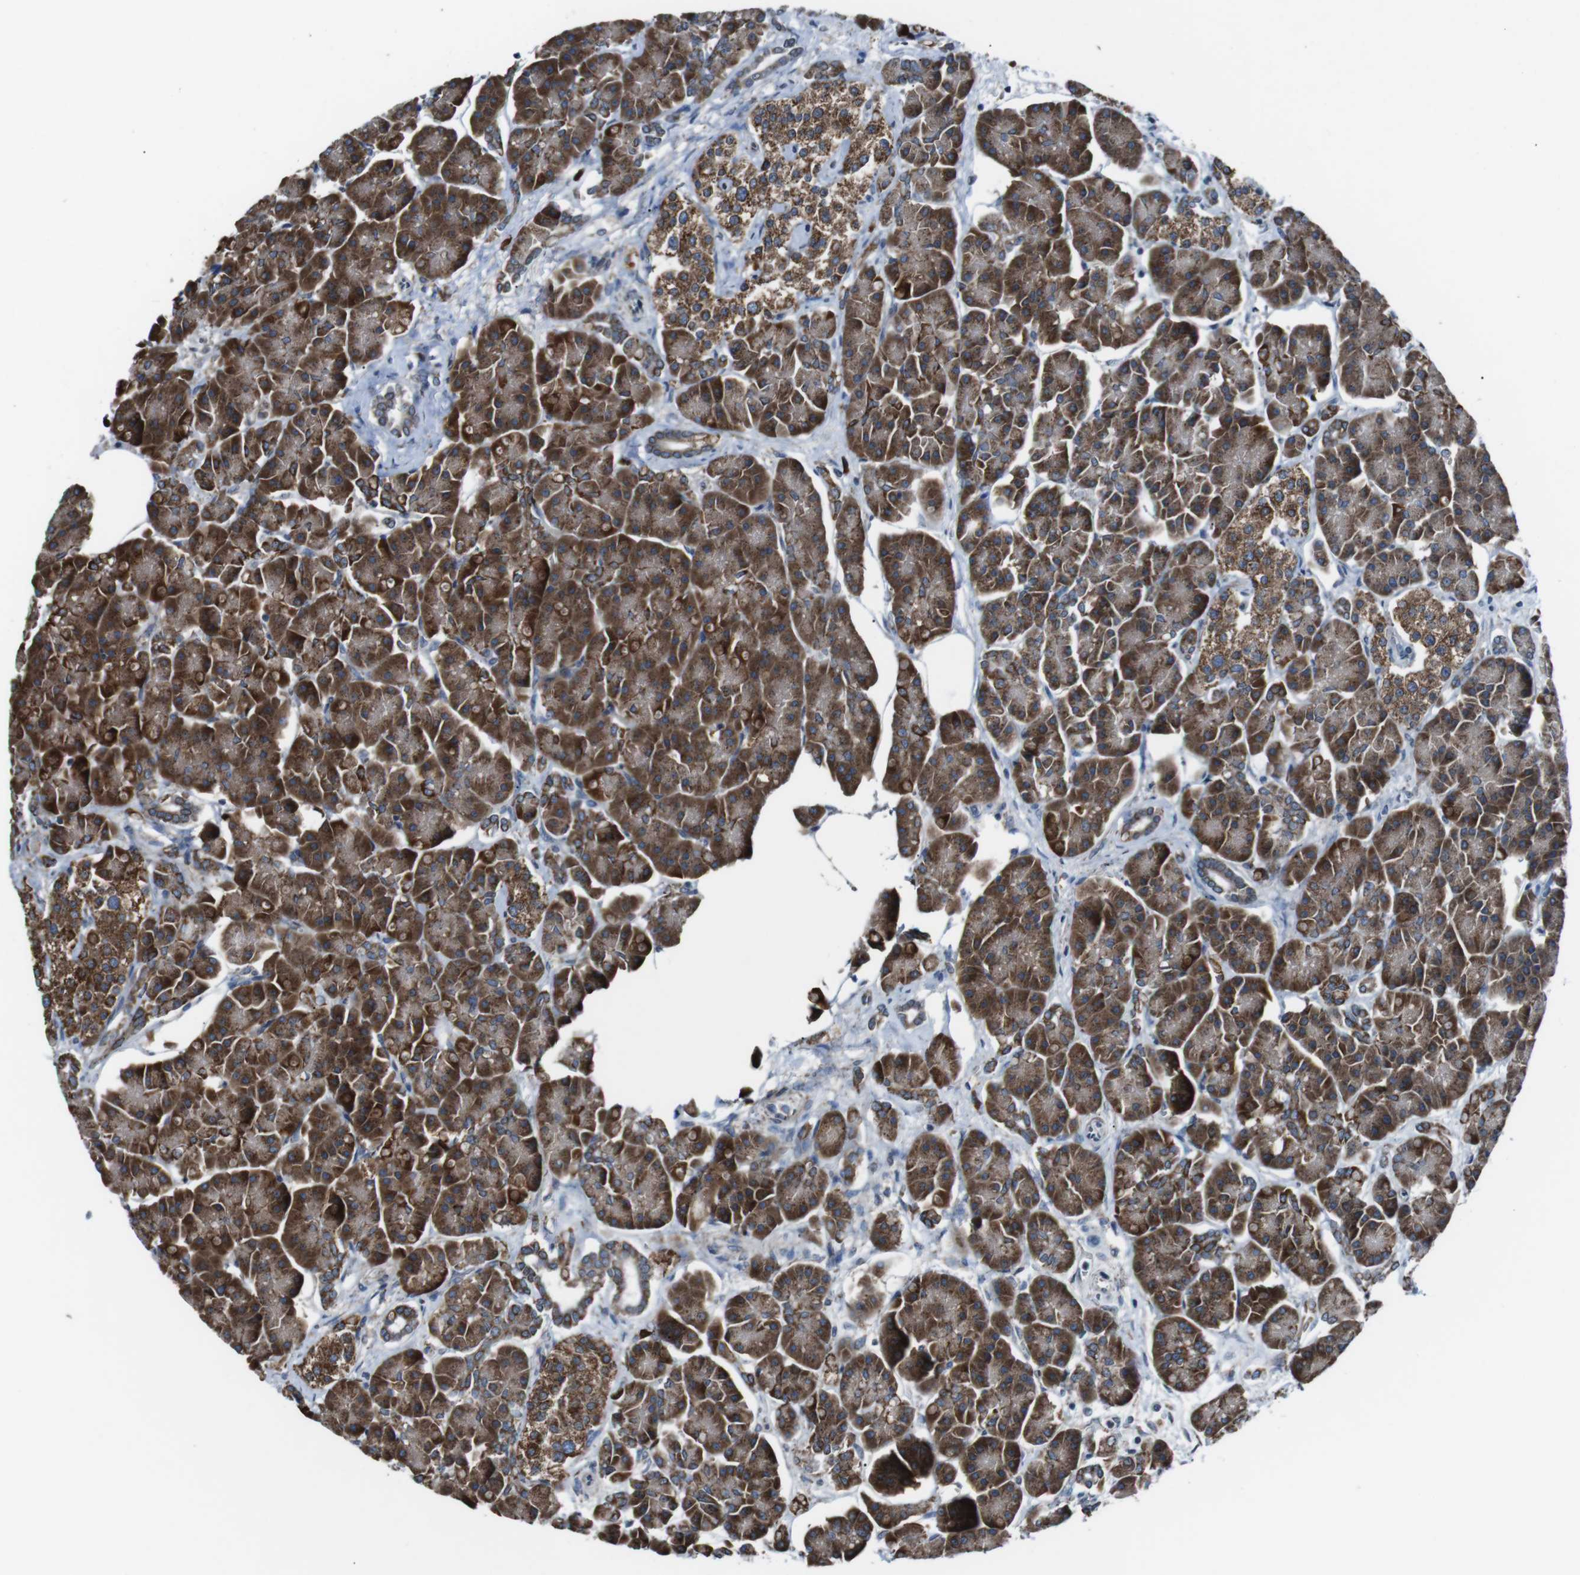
{"staining": {"intensity": "strong", "quantity": ">75%", "location": "cytoplasmic/membranous"}, "tissue": "pancreas", "cell_type": "Exocrine glandular cells", "image_type": "normal", "snomed": [{"axis": "morphology", "description": "Normal tissue, NOS"}, {"axis": "topography", "description": "Pancreas"}], "caption": "Immunohistochemical staining of normal human pancreas shows strong cytoplasmic/membranous protein staining in about >75% of exocrine glandular cells.", "gene": "CISD2", "patient": {"sex": "female", "age": 70}}